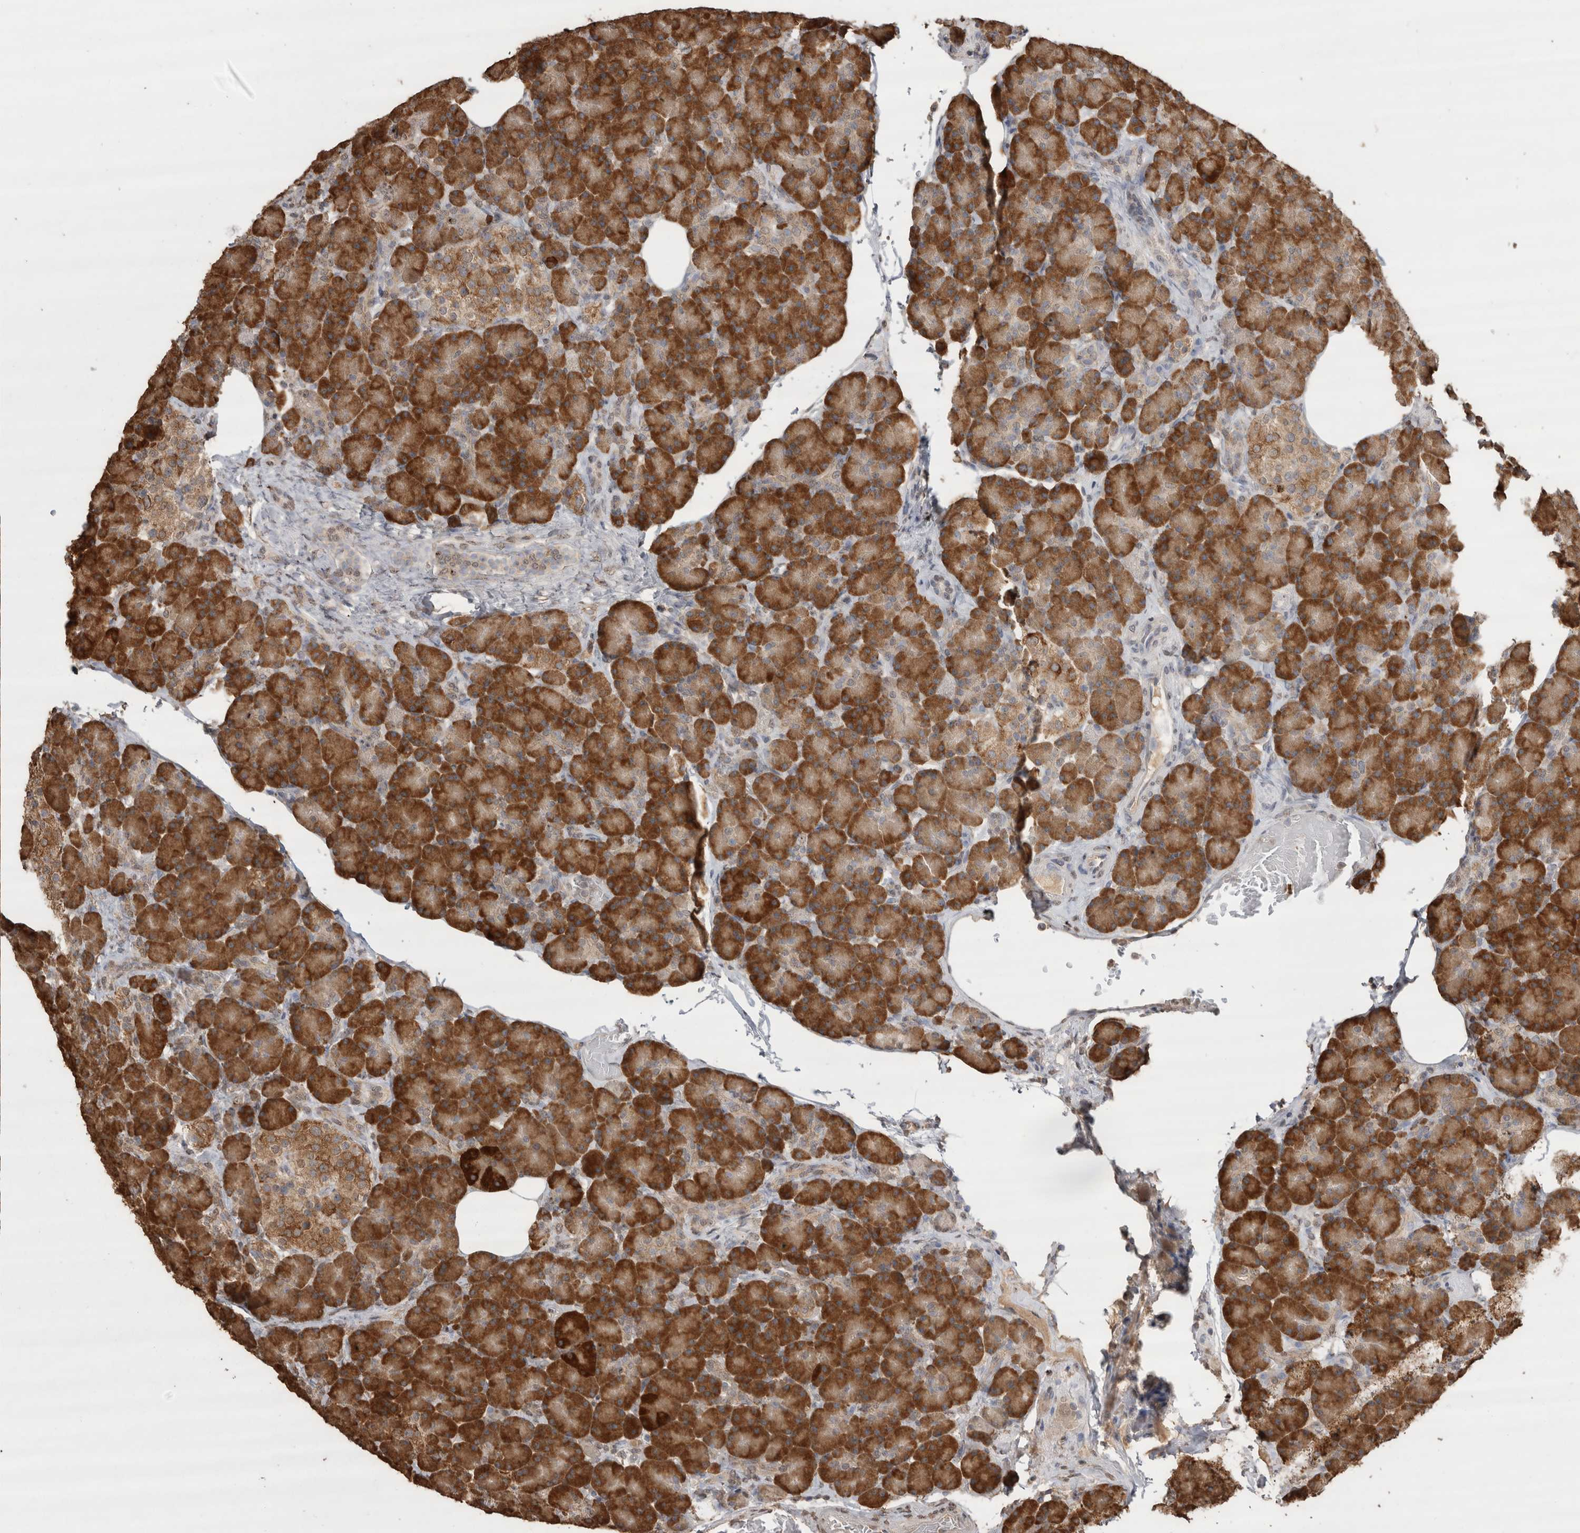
{"staining": {"intensity": "strong", "quantity": ">75%", "location": "cytoplasmic/membranous"}, "tissue": "pancreas", "cell_type": "Exocrine glandular cells", "image_type": "normal", "snomed": [{"axis": "morphology", "description": "Normal tissue, NOS"}, {"axis": "topography", "description": "Pancreas"}], "caption": "A micrograph of pancreas stained for a protein exhibits strong cytoplasmic/membranous brown staining in exocrine glandular cells.", "gene": "CRELD2", "patient": {"sex": "female", "age": 43}}